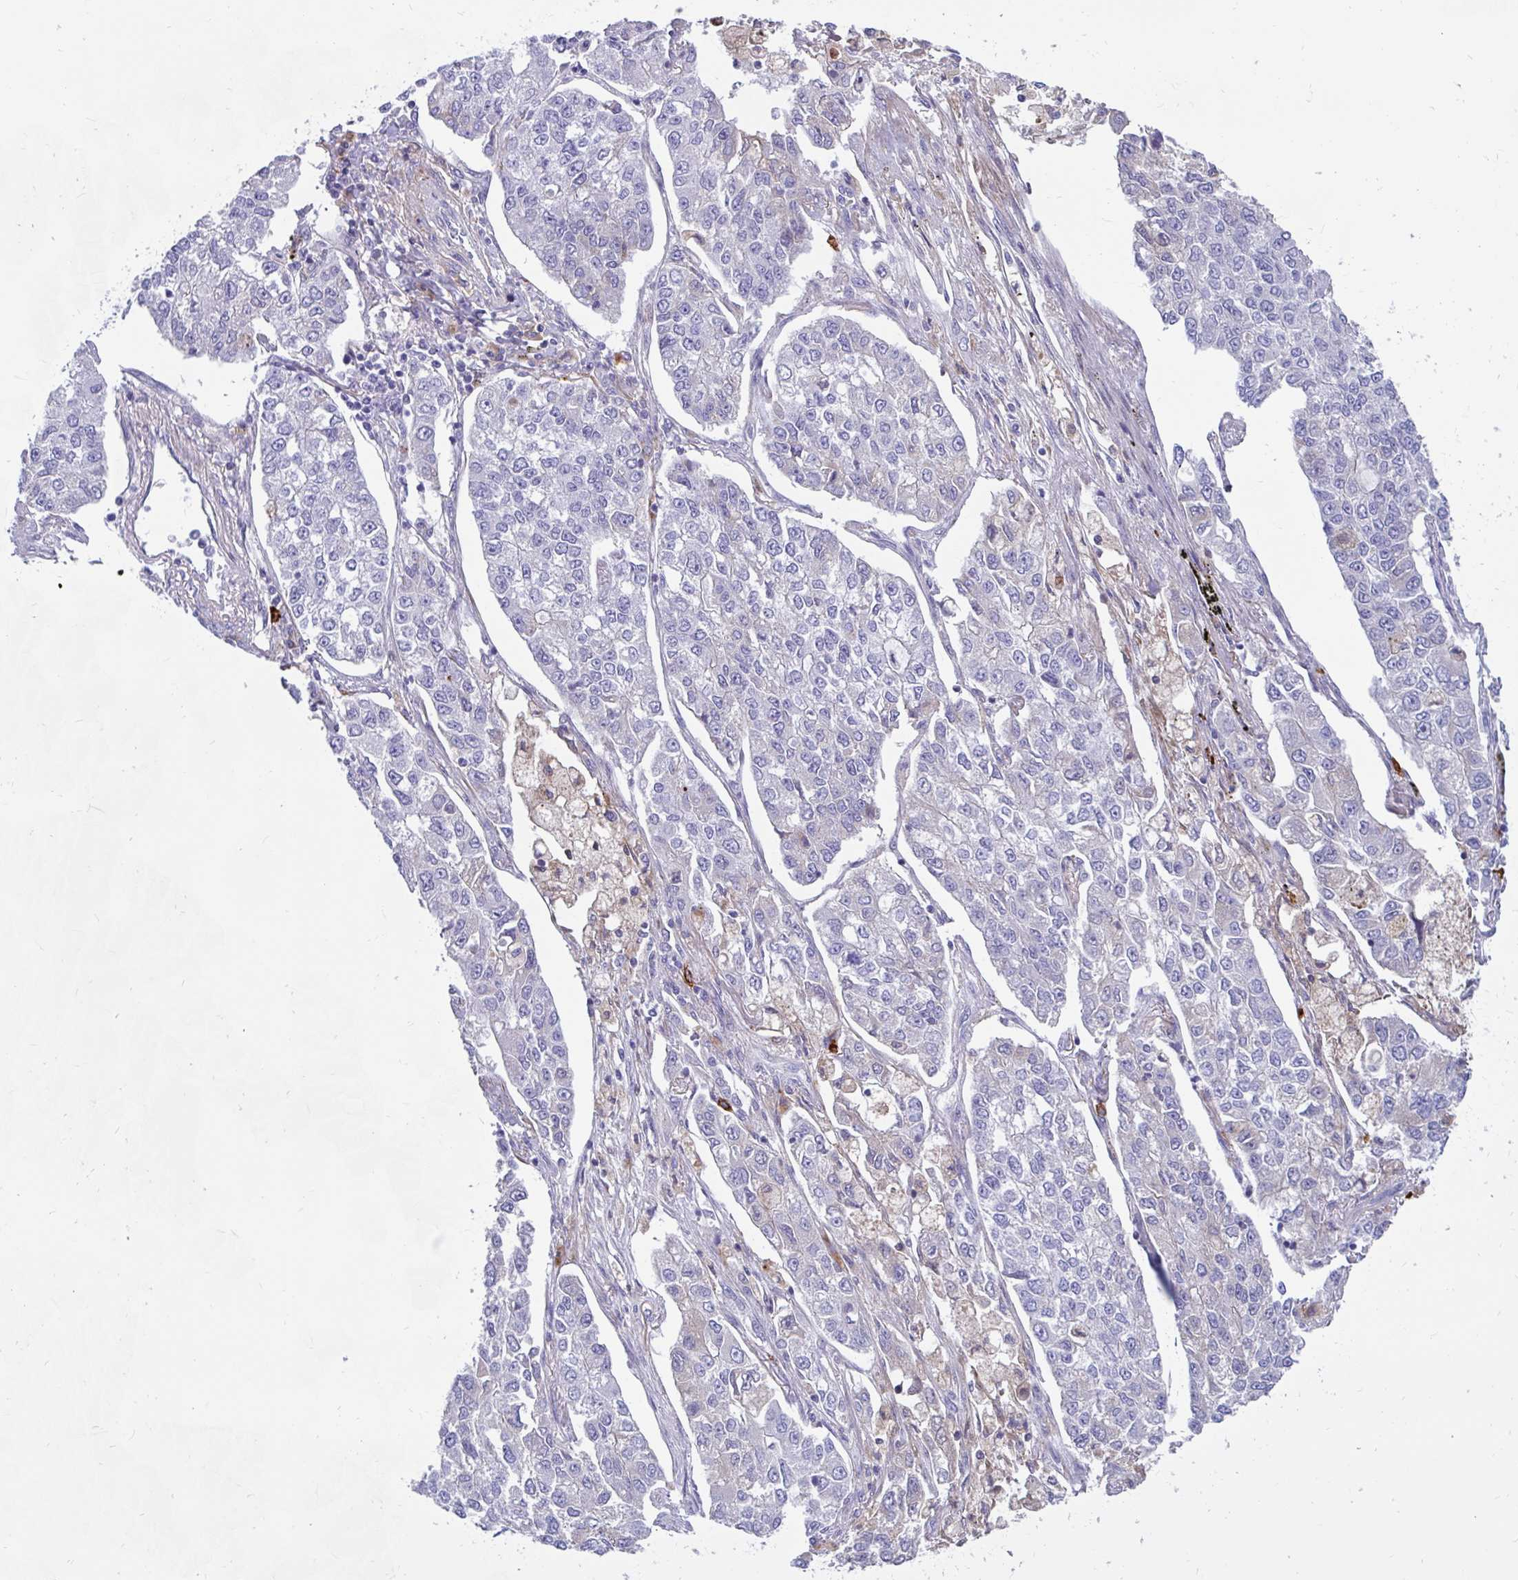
{"staining": {"intensity": "negative", "quantity": "none", "location": "none"}, "tissue": "lung cancer", "cell_type": "Tumor cells", "image_type": "cancer", "snomed": [{"axis": "morphology", "description": "Adenocarcinoma, NOS"}, {"axis": "topography", "description": "Lung"}], "caption": "Human adenocarcinoma (lung) stained for a protein using immunohistochemistry exhibits no expression in tumor cells.", "gene": "FAM219B", "patient": {"sex": "male", "age": 49}}